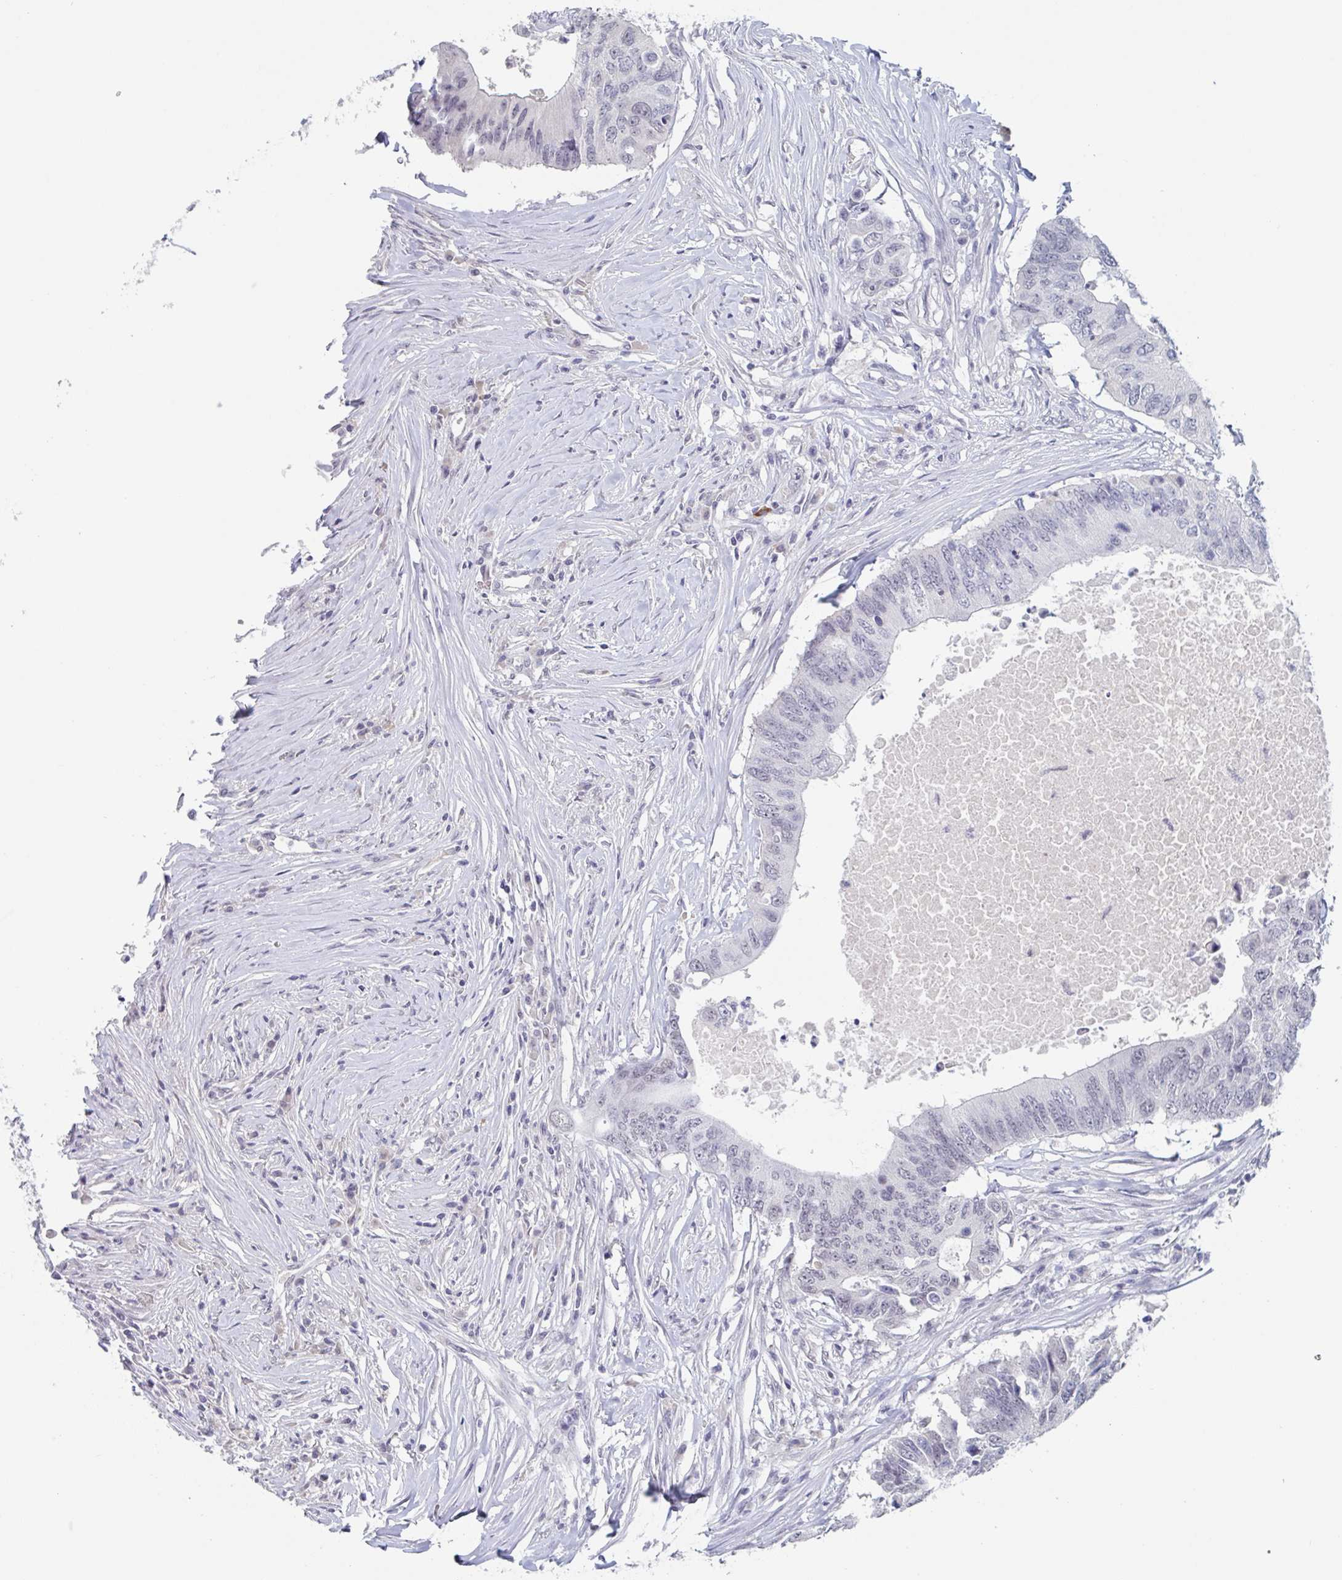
{"staining": {"intensity": "negative", "quantity": "none", "location": "none"}, "tissue": "colorectal cancer", "cell_type": "Tumor cells", "image_type": "cancer", "snomed": [{"axis": "morphology", "description": "Adenocarcinoma, NOS"}, {"axis": "topography", "description": "Colon"}], "caption": "DAB (3,3'-diaminobenzidine) immunohistochemical staining of colorectal cancer exhibits no significant expression in tumor cells.", "gene": "KDM4D", "patient": {"sex": "male", "age": 71}}